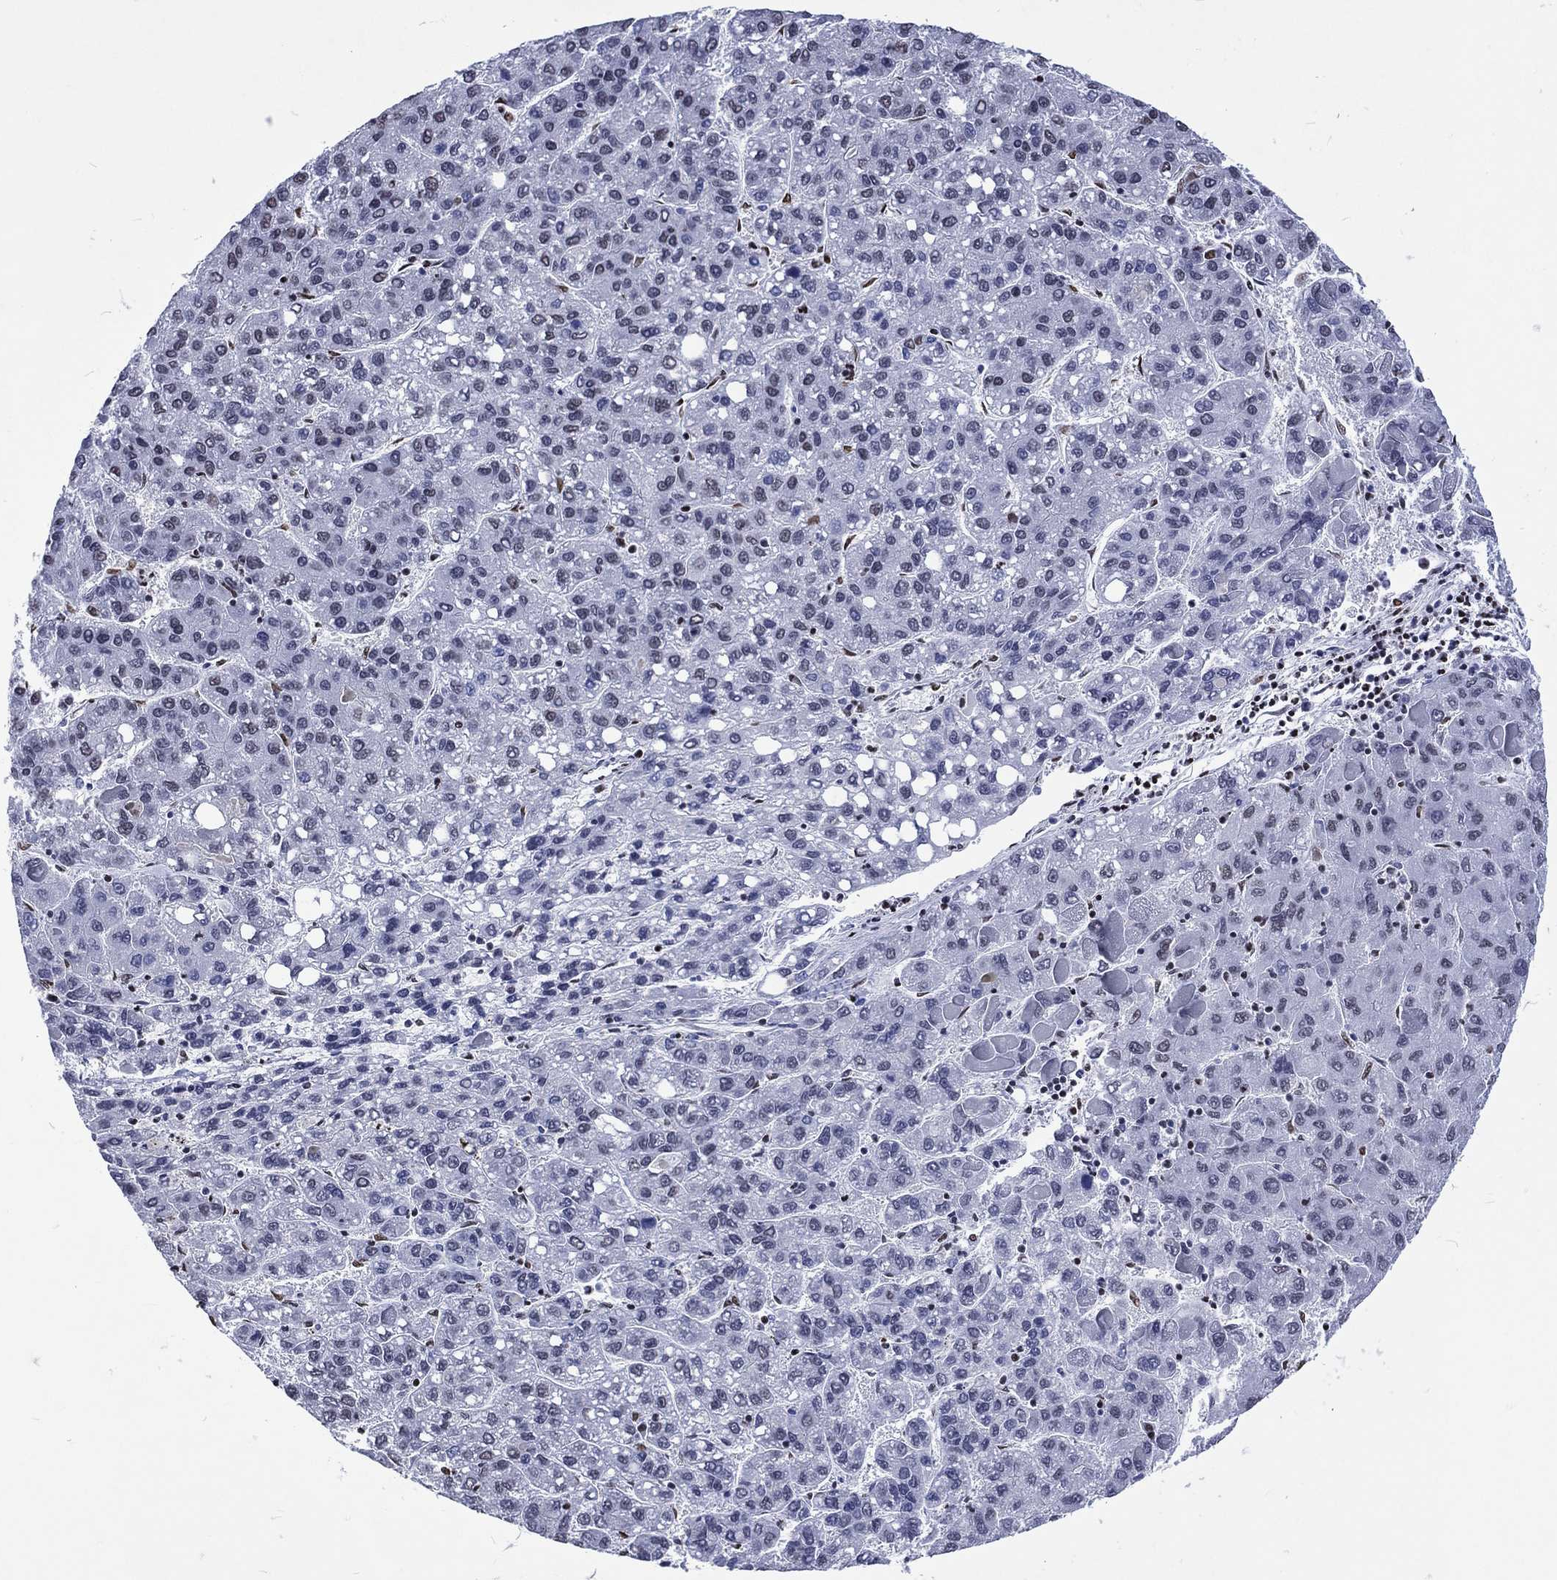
{"staining": {"intensity": "negative", "quantity": "none", "location": "none"}, "tissue": "liver cancer", "cell_type": "Tumor cells", "image_type": "cancer", "snomed": [{"axis": "morphology", "description": "Carcinoma, Hepatocellular, NOS"}, {"axis": "topography", "description": "Liver"}], "caption": "Human liver cancer stained for a protein using immunohistochemistry exhibits no positivity in tumor cells.", "gene": "RETREG2", "patient": {"sex": "female", "age": 82}}